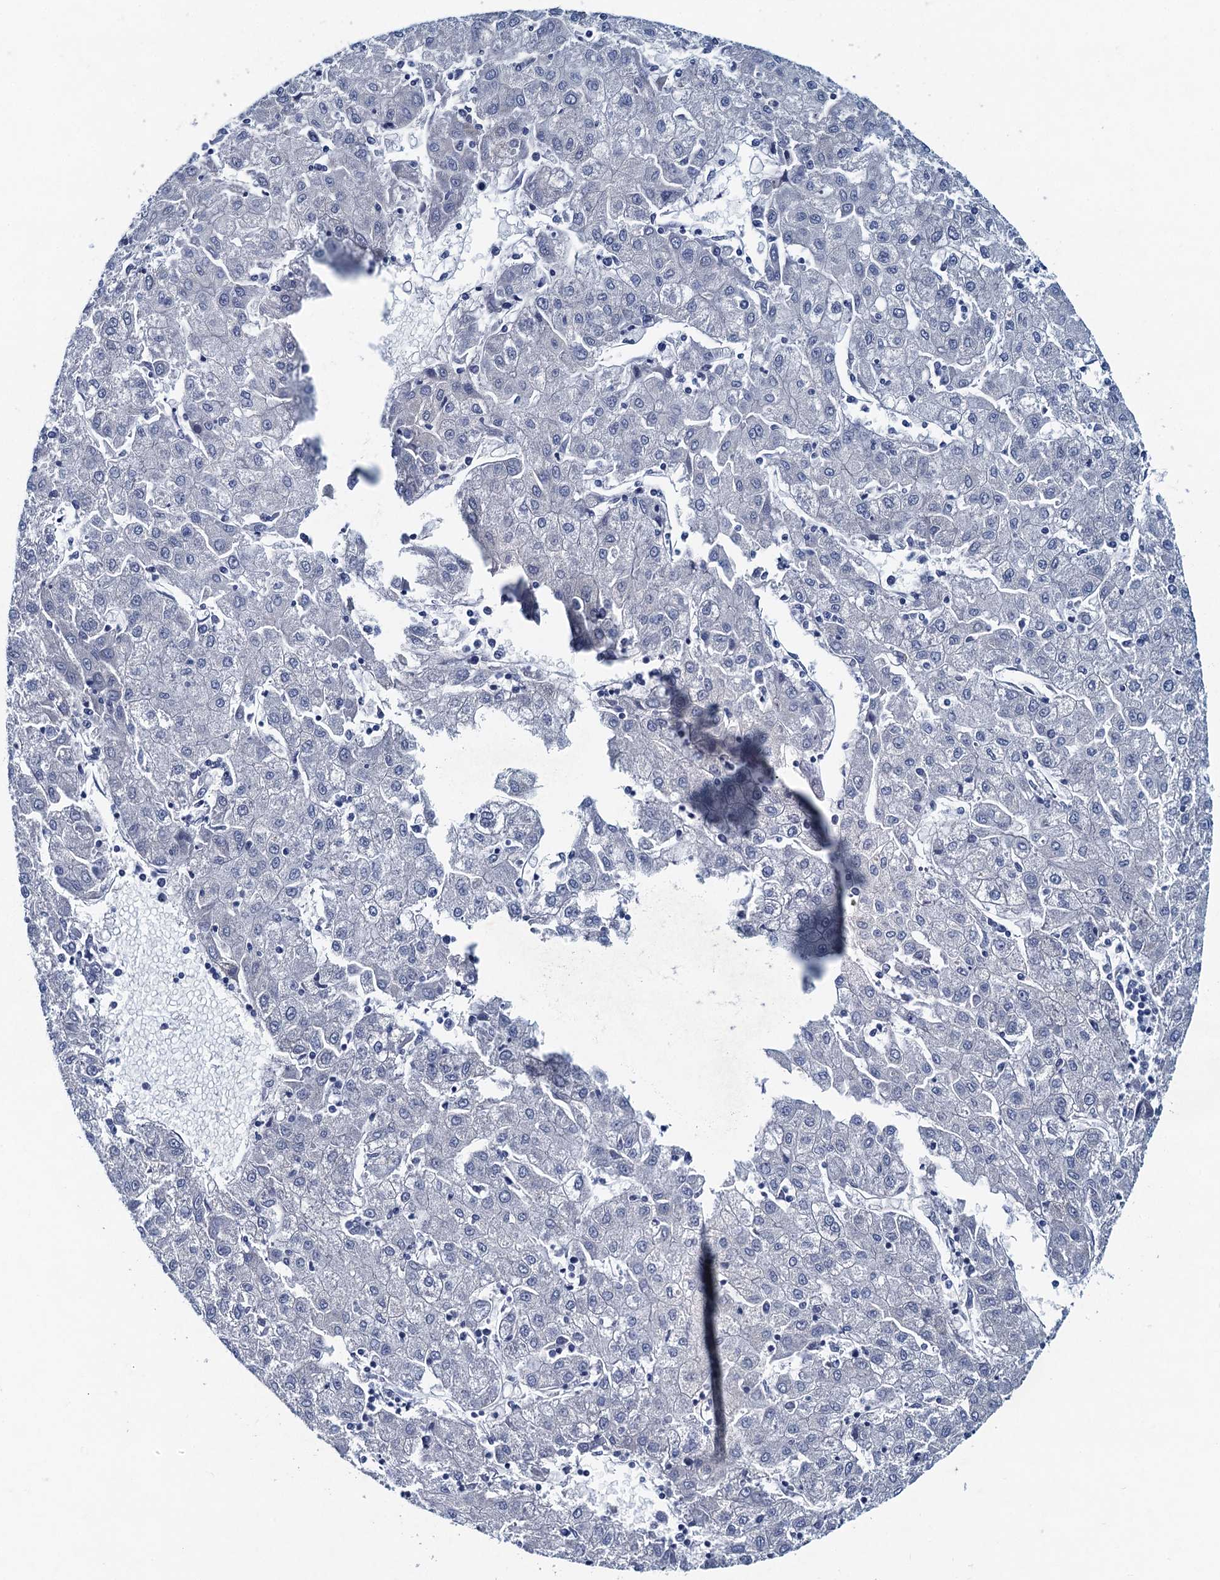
{"staining": {"intensity": "negative", "quantity": "none", "location": "none"}, "tissue": "liver cancer", "cell_type": "Tumor cells", "image_type": "cancer", "snomed": [{"axis": "morphology", "description": "Carcinoma, Hepatocellular, NOS"}, {"axis": "topography", "description": "Liver"}], "caption": "This micrograph is of hepatocellular carcinoma (liver) stained with IHC to label a protein in brown with the nuclei are counter-stained blue. There is no expression in tumor cells. Brightfield microscopy of immunohistochemistry stained with DAB (brown) and hematoxylin (blue), captured at high magnification.", "gene": "HAPSTR1", "patient": {"sex": "male", "age": 72}}